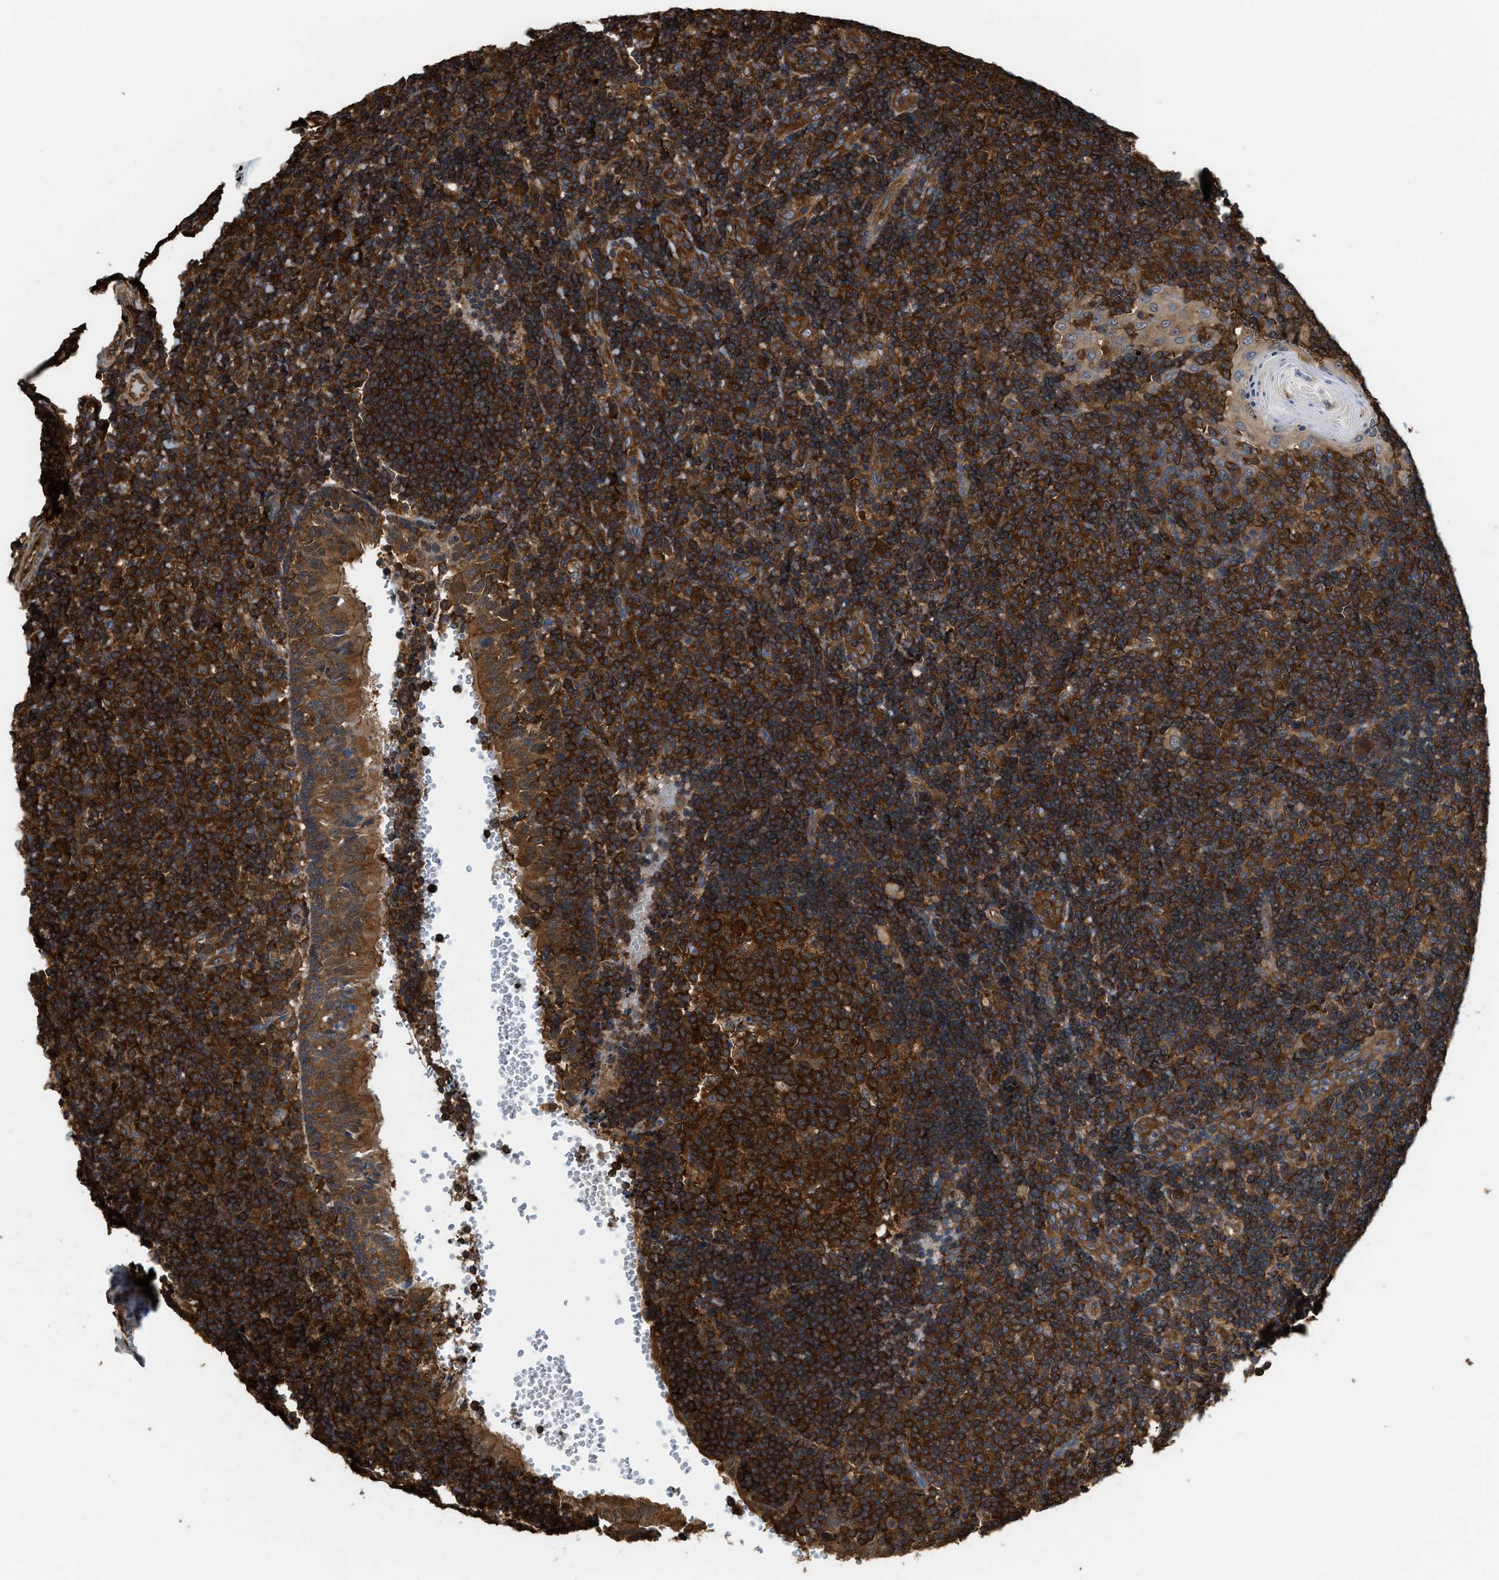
{"staining": {"intensity": "strong", "quantity": ">75%", "location": "cytoplasmic/membranous"}, "tissue": "tonsil", "cell_type": "Germinal center cells", "image_type": "normal", "snomed": [{"axis": "morphology", "description": "Normal tissue, NOS"}, {"axis": "topography", "description": "Tonsil"}], "caption": "Tonsil stained with a brown dye demonstrates strong cytoplasmic/membranous positive positivity in approximately >75% of germinal center cells.", "gene": "ATIC", "patient": {"sex": "female", "age": 40}}